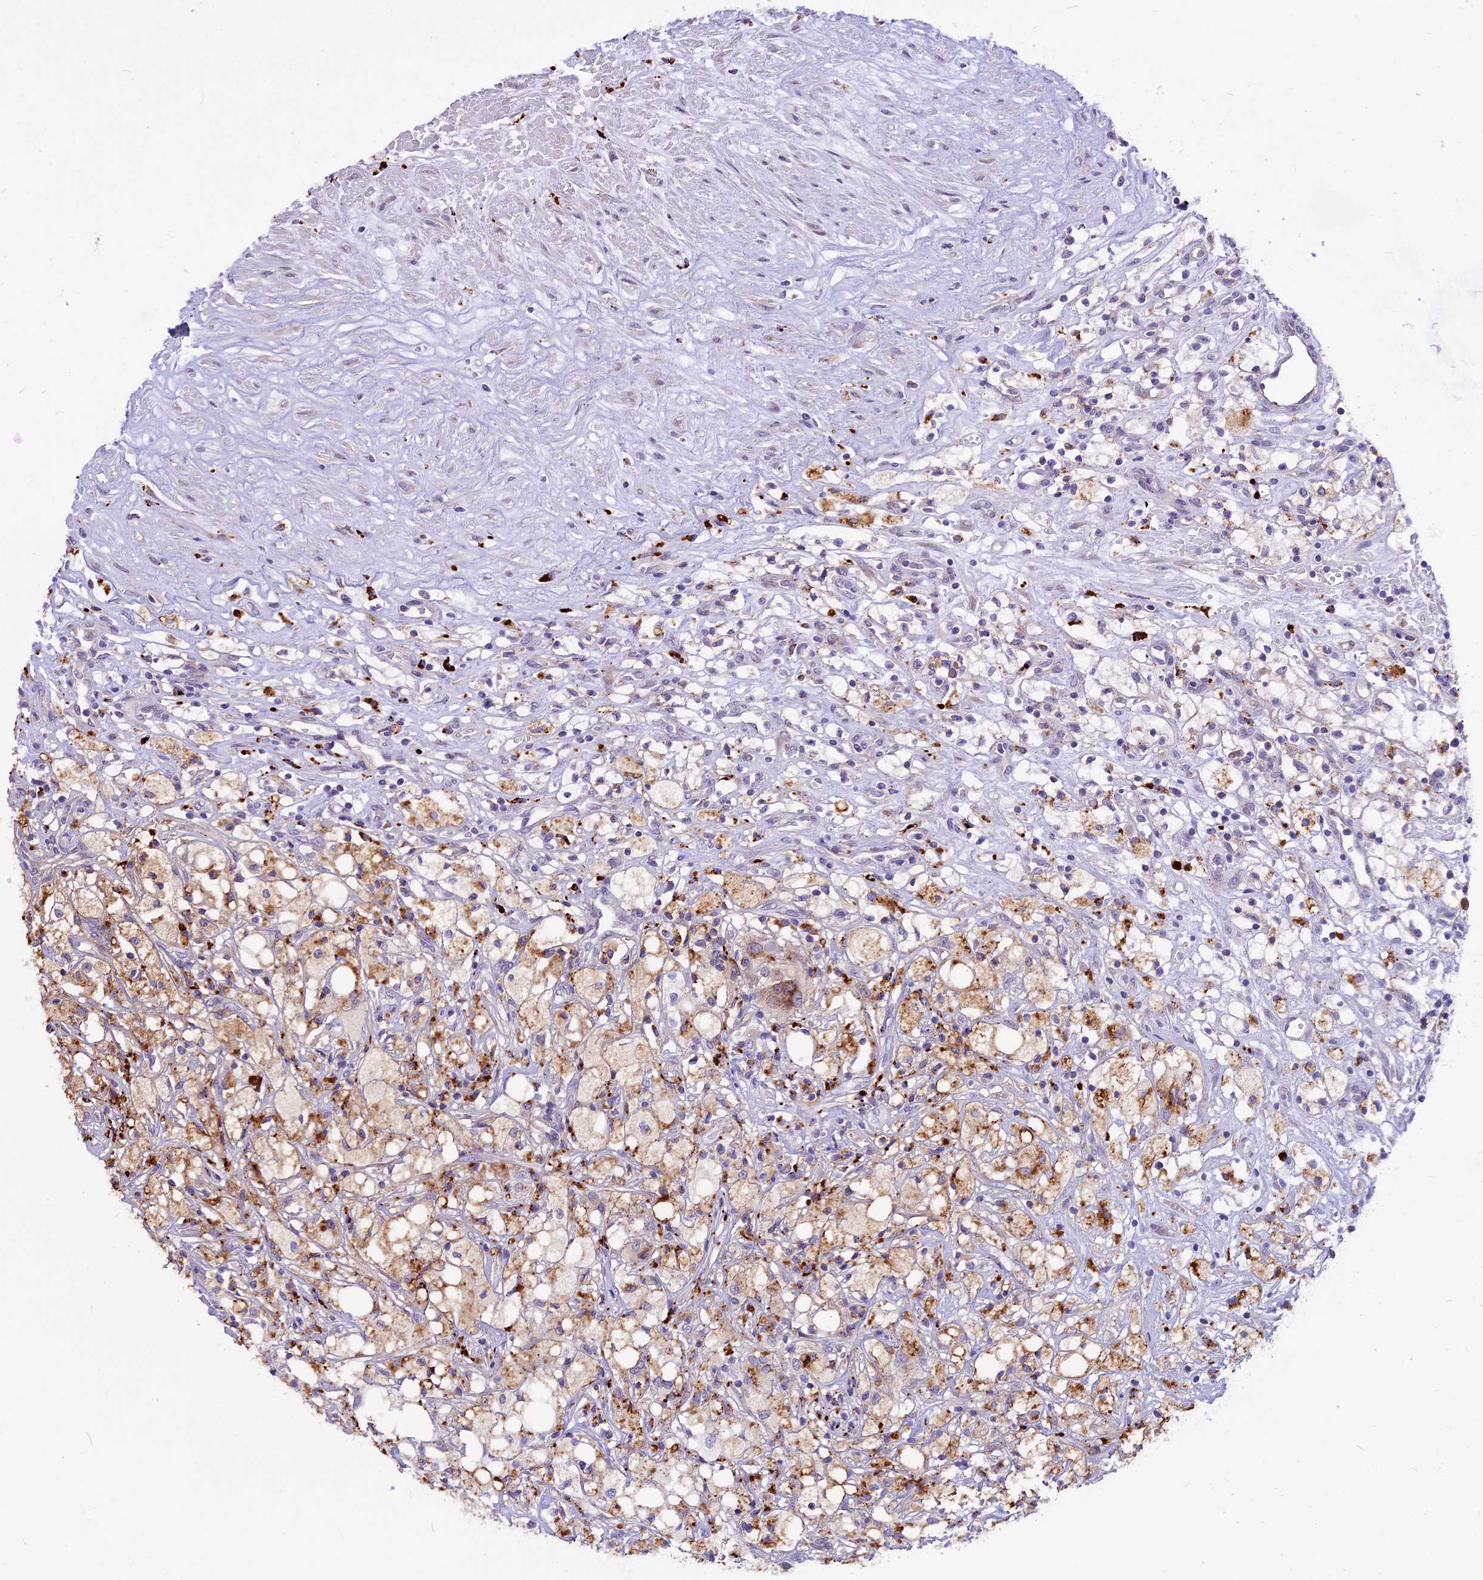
{"staining": {"intensity": "moderate", "quantity": "25%-75%", "location": "cytoplasmic/membranous"}, "tissue": "renal cancer", "cell_type": "Tumor cells", "image_type": "cancer", "snomed": [{"axis": "morphology", "description": "Adenocarcinoma, NOS"}, {"axis": "topography", "description": "Kidney"}], "caption": "Renal cancer stained with DAB immunohistochemistry exhibits medium levels of moderate cytoplasmic/membranous positivity in approximately 25%-75% of tumor cells.", "gene": "THRSP", "patient": {"sex": "male", "age": 59}}